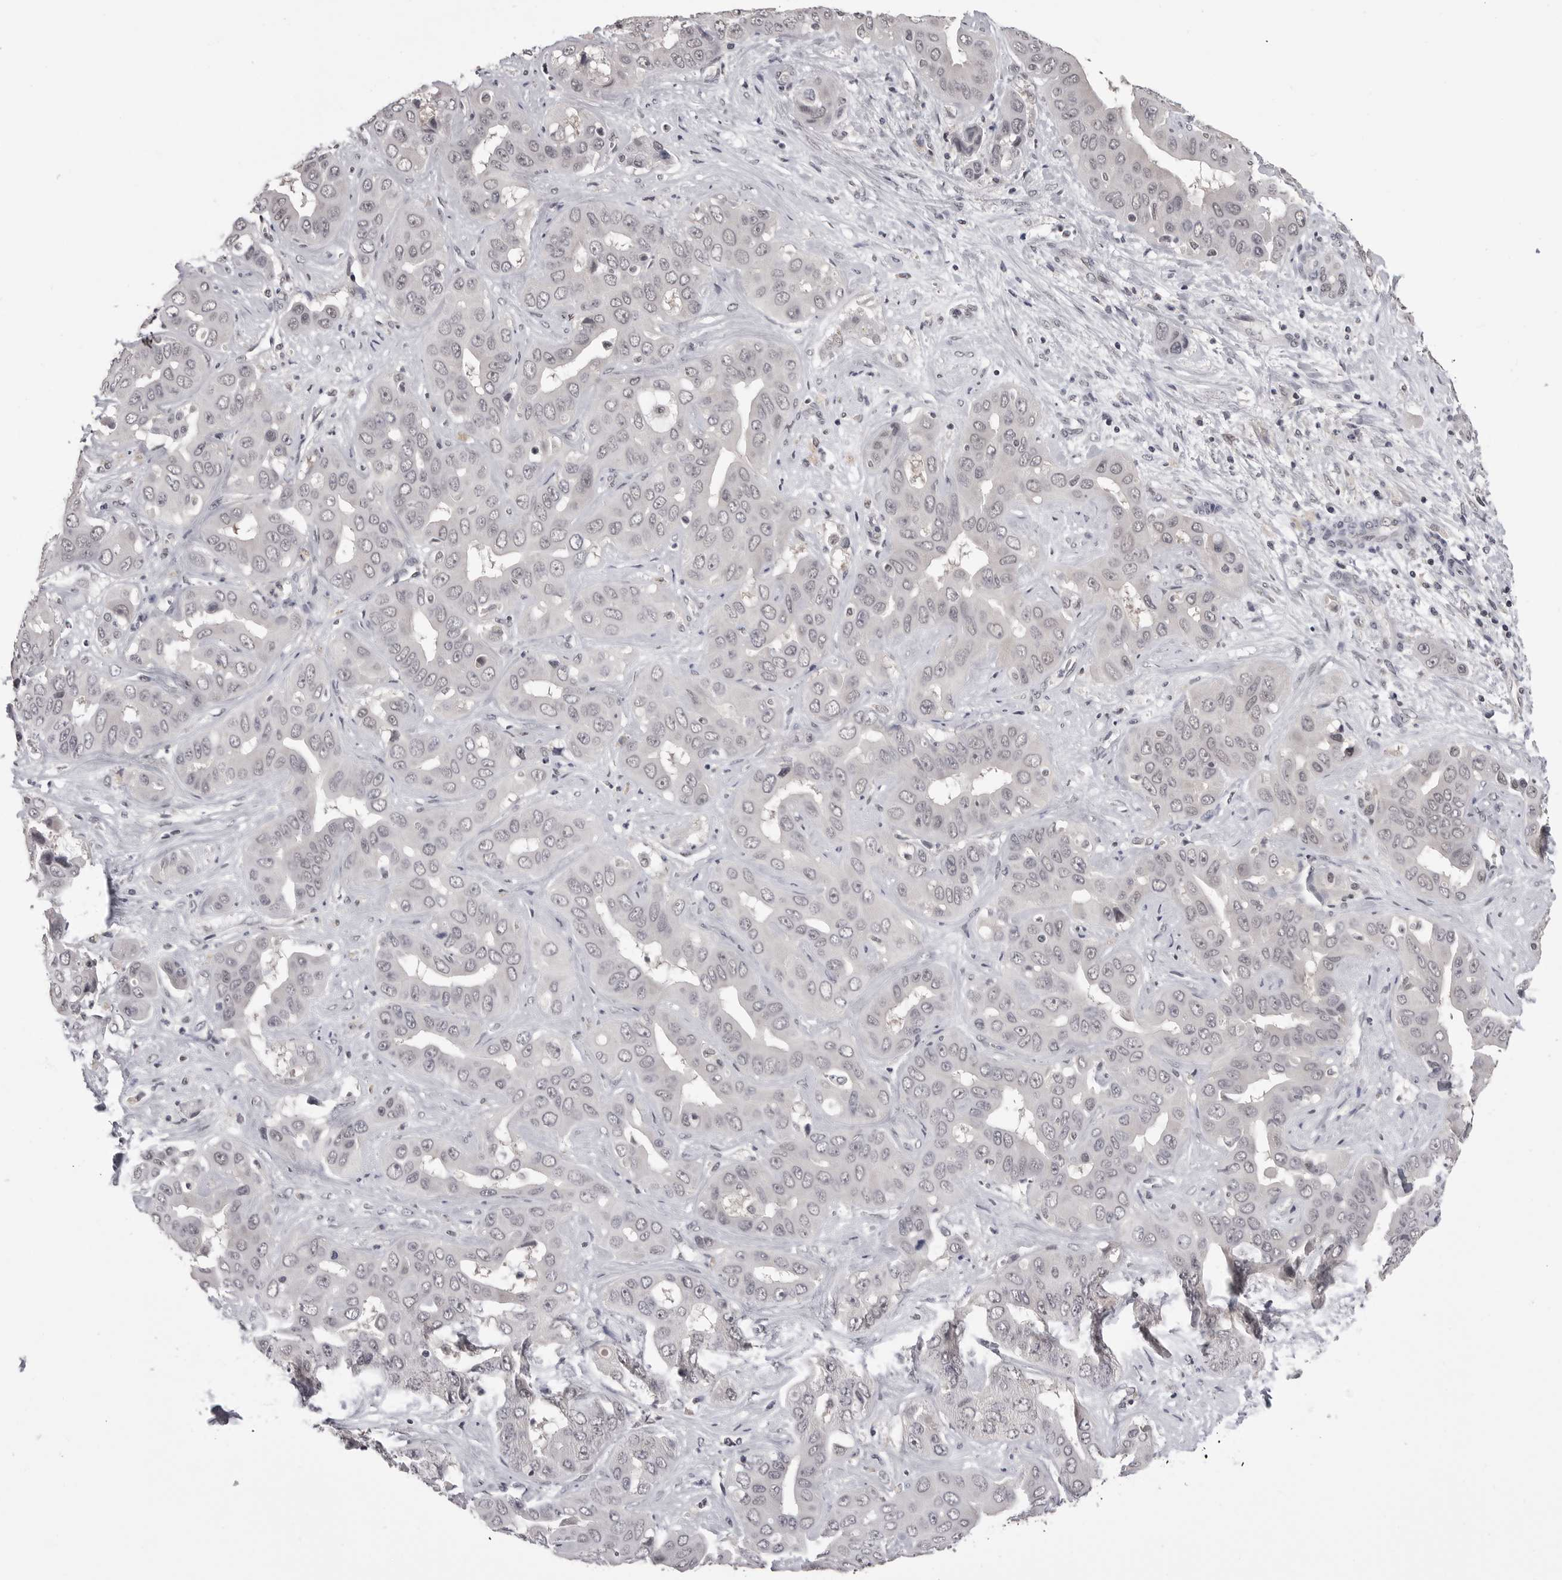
{"staining": {"intensity": "negative", "quantity": "none", "location": "none"}, "tissue": "liver cancer", "cell_type": "Tumor cells", "image_type": "cancer", "snomed": [{"axis": "morphology", "description": "Cholangiocarcinoma"}, {"axis": "topography", "description": "Liver"}], "caption": "A photomicrograph of liver cholangiocarcinoma stained for a protein shows no brown staining in tumor cells.", "gene": "DLG2", "patient": {"sex": "female", "age": 52}}